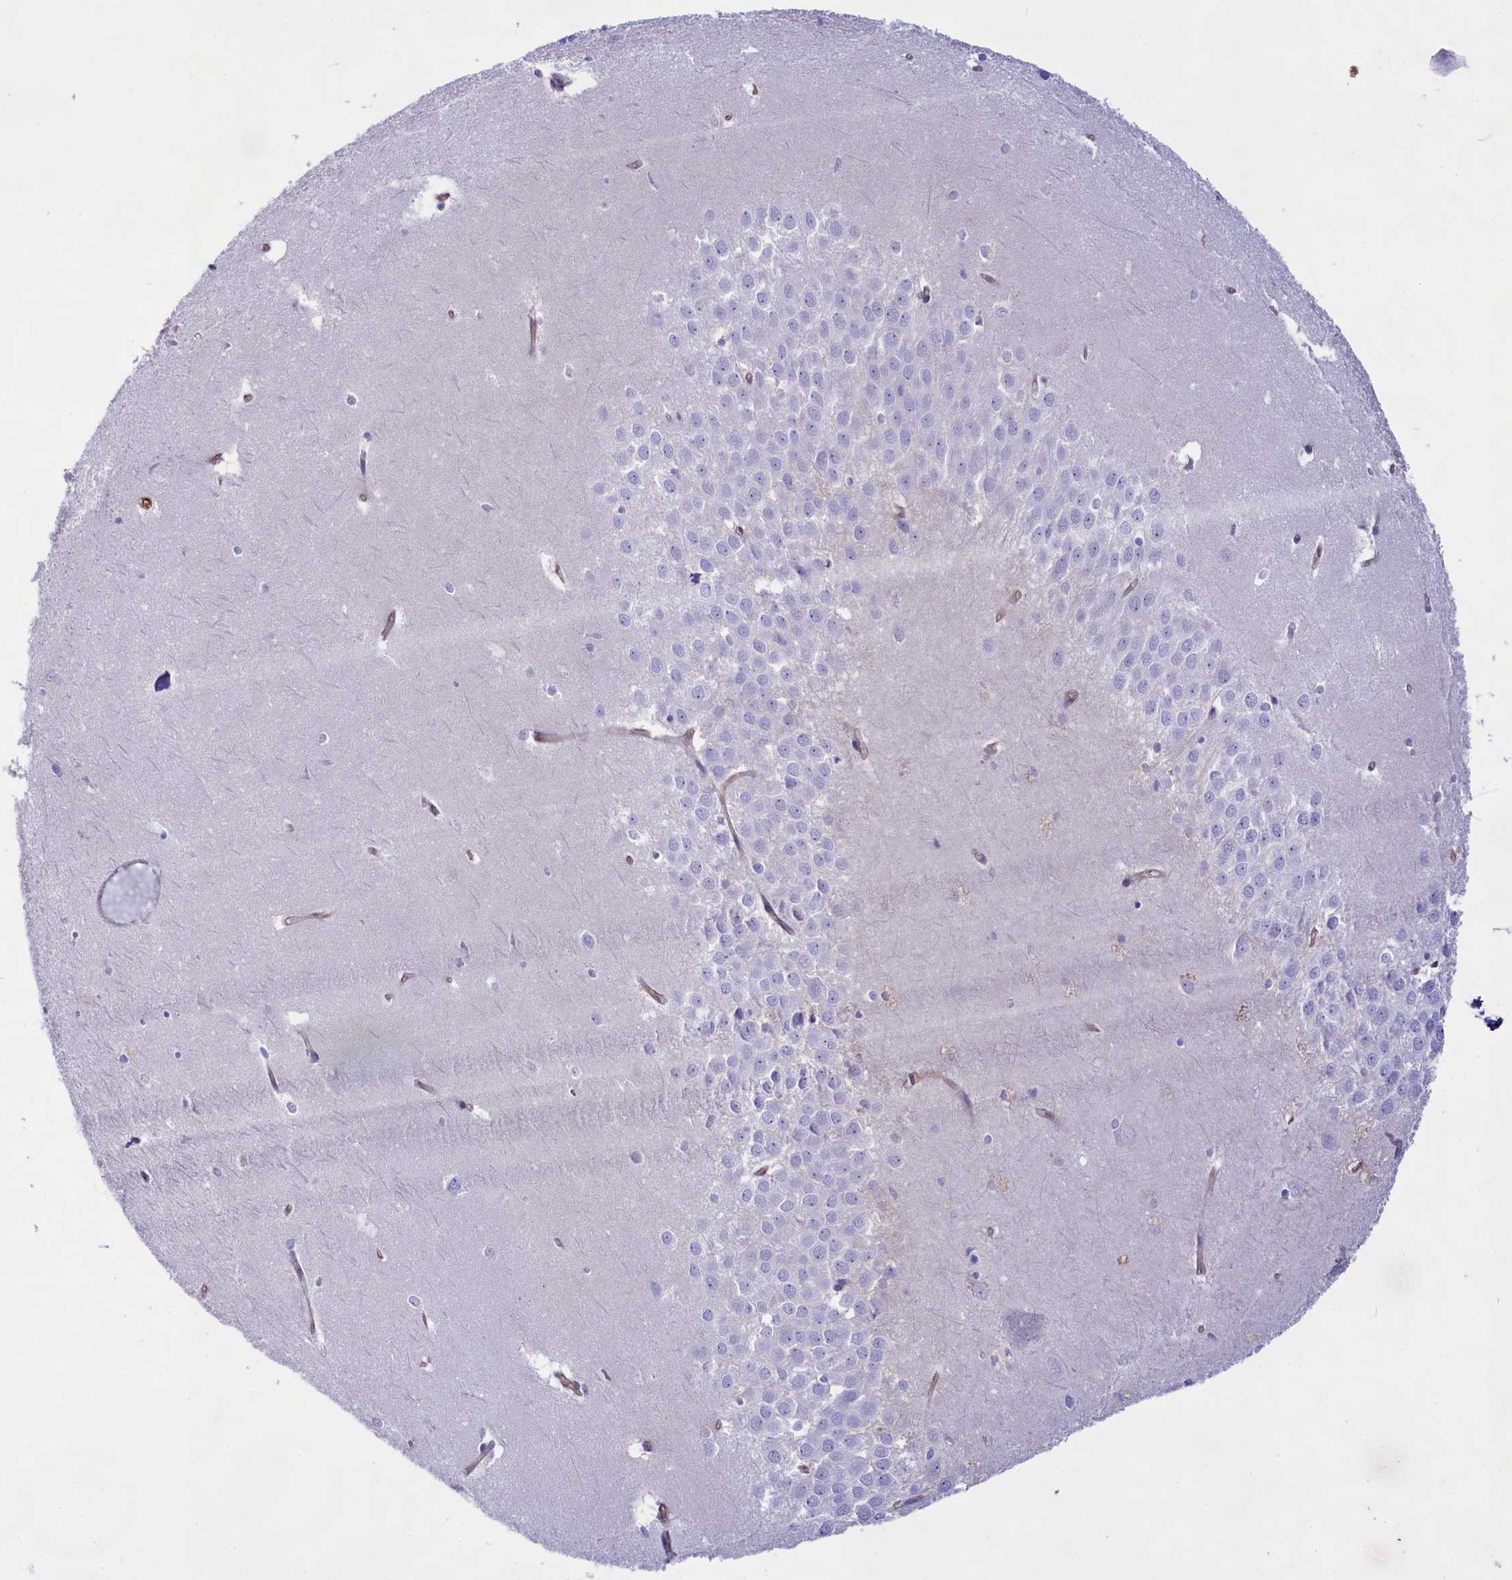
{"staining": {"intensity": "negative", "quantity": "none", "location": "none"}, "tissue": "hippocampus", "cell_type": "Glial cells", "image_type": "normal", "snomed": [{"axis": "morphology", "description": "Normal tissue, NOS"}, {"axis": "topography", "description": "Hippocampus"}], "caption": "The image exhibits no significant staining in glial cells of hippocampus. (DAB immunohistochemistry, high magnification).", "gene": "CD99", "patient": {"sex": "female", "age": 64}}